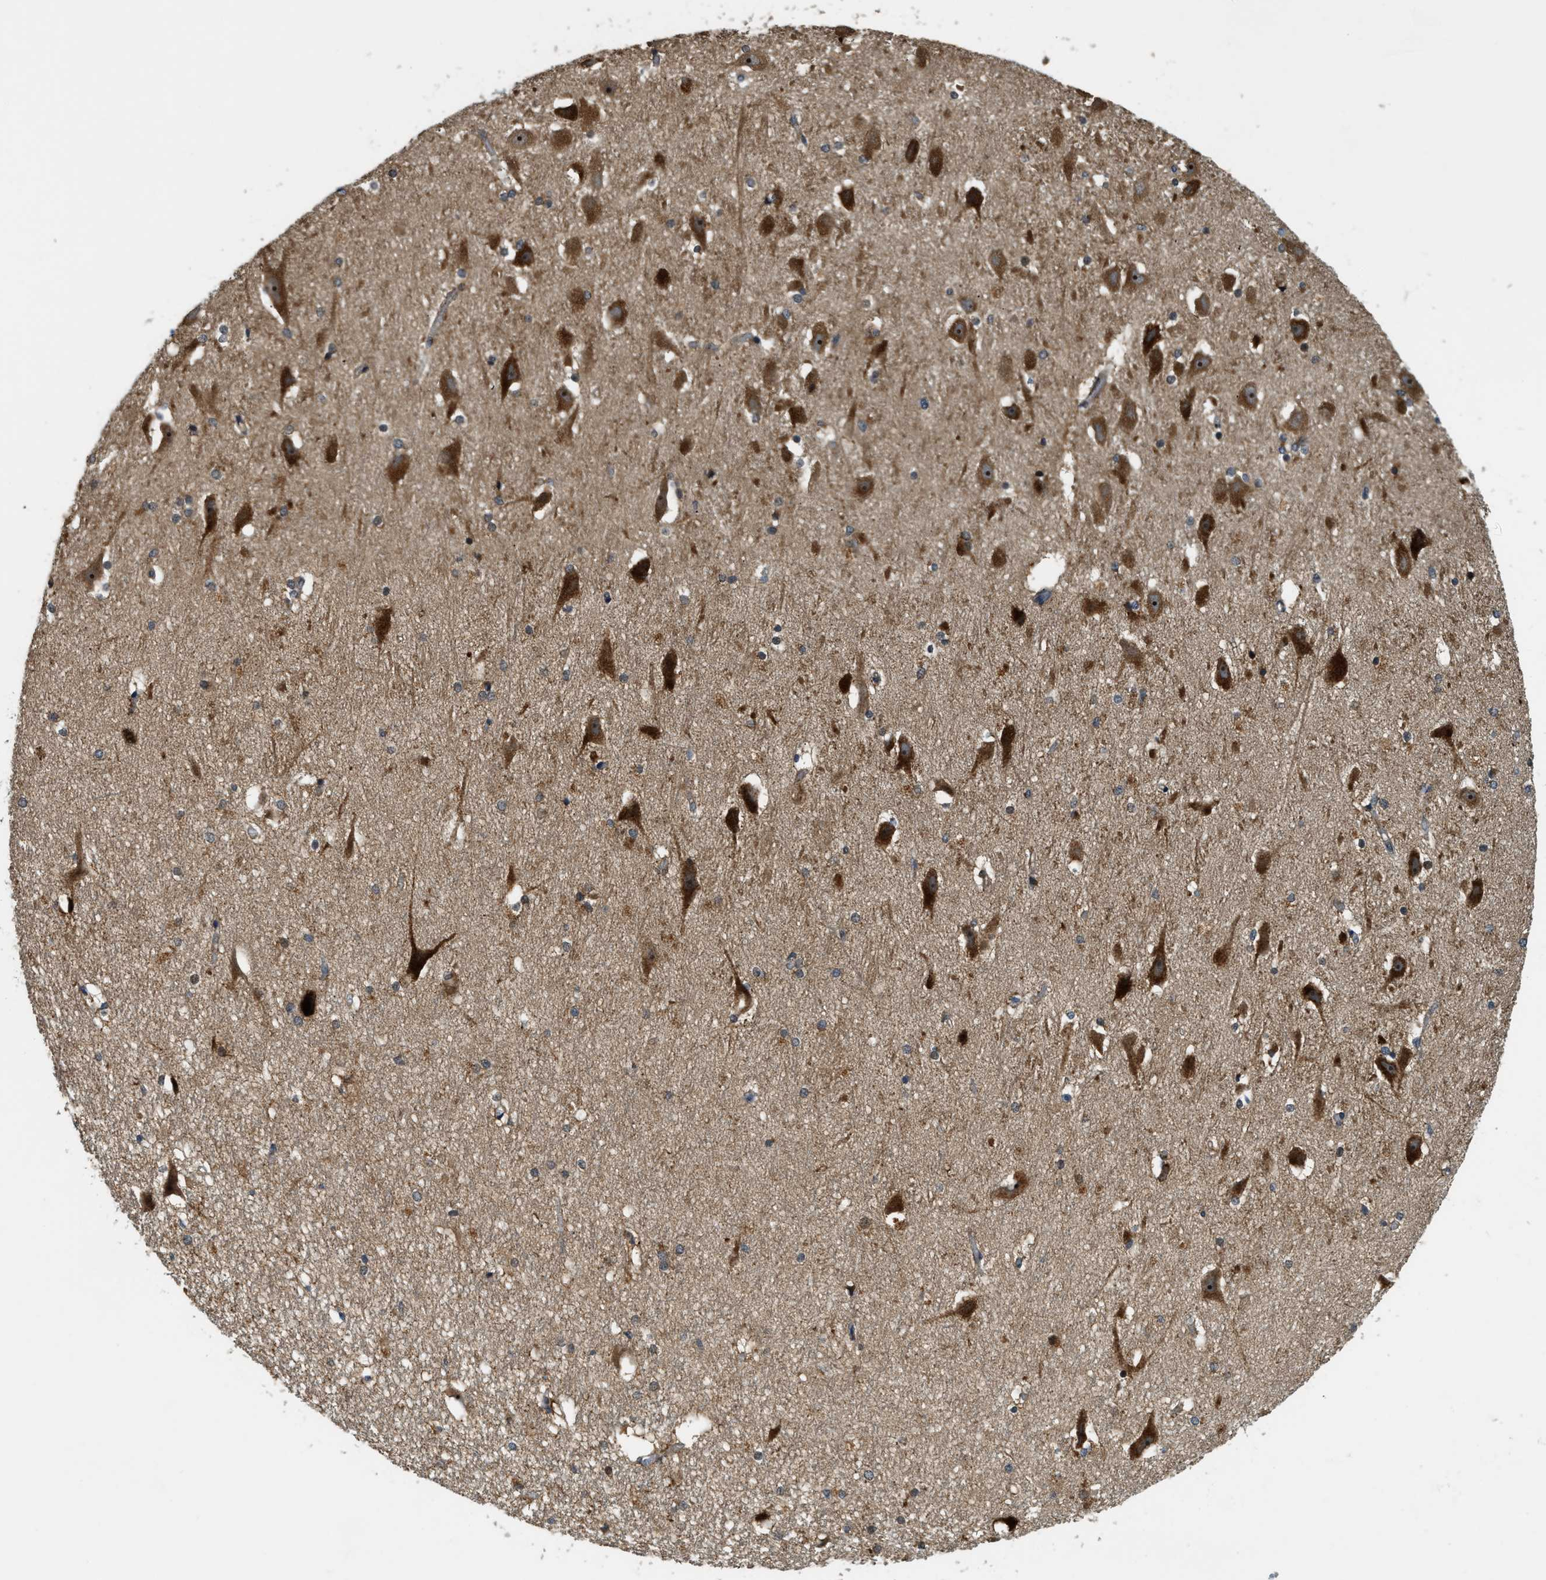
{"staining": {"intensity": "weak", "quantity": ">75%", "location": "cytoplasmic/membranous"}, "tissue": "hippocampus", "cell_type": "Glial cells", "image_type": "normal", "snomed": [{"axis": "morphology", "description": "Normal tissue, NOS"}, {"axis": "topography", "description": "Hippocampus"}], "caption": "Immunohistochemical staining of unremarkable hippocampus displays low levels of weak cytoplasmic/membranous staining in about >75% of glial cells. (IHC, brightfield microscopy, high magnification).", "gene": "STARD3NL", "patient": {"sex": "female", "age": 19}}